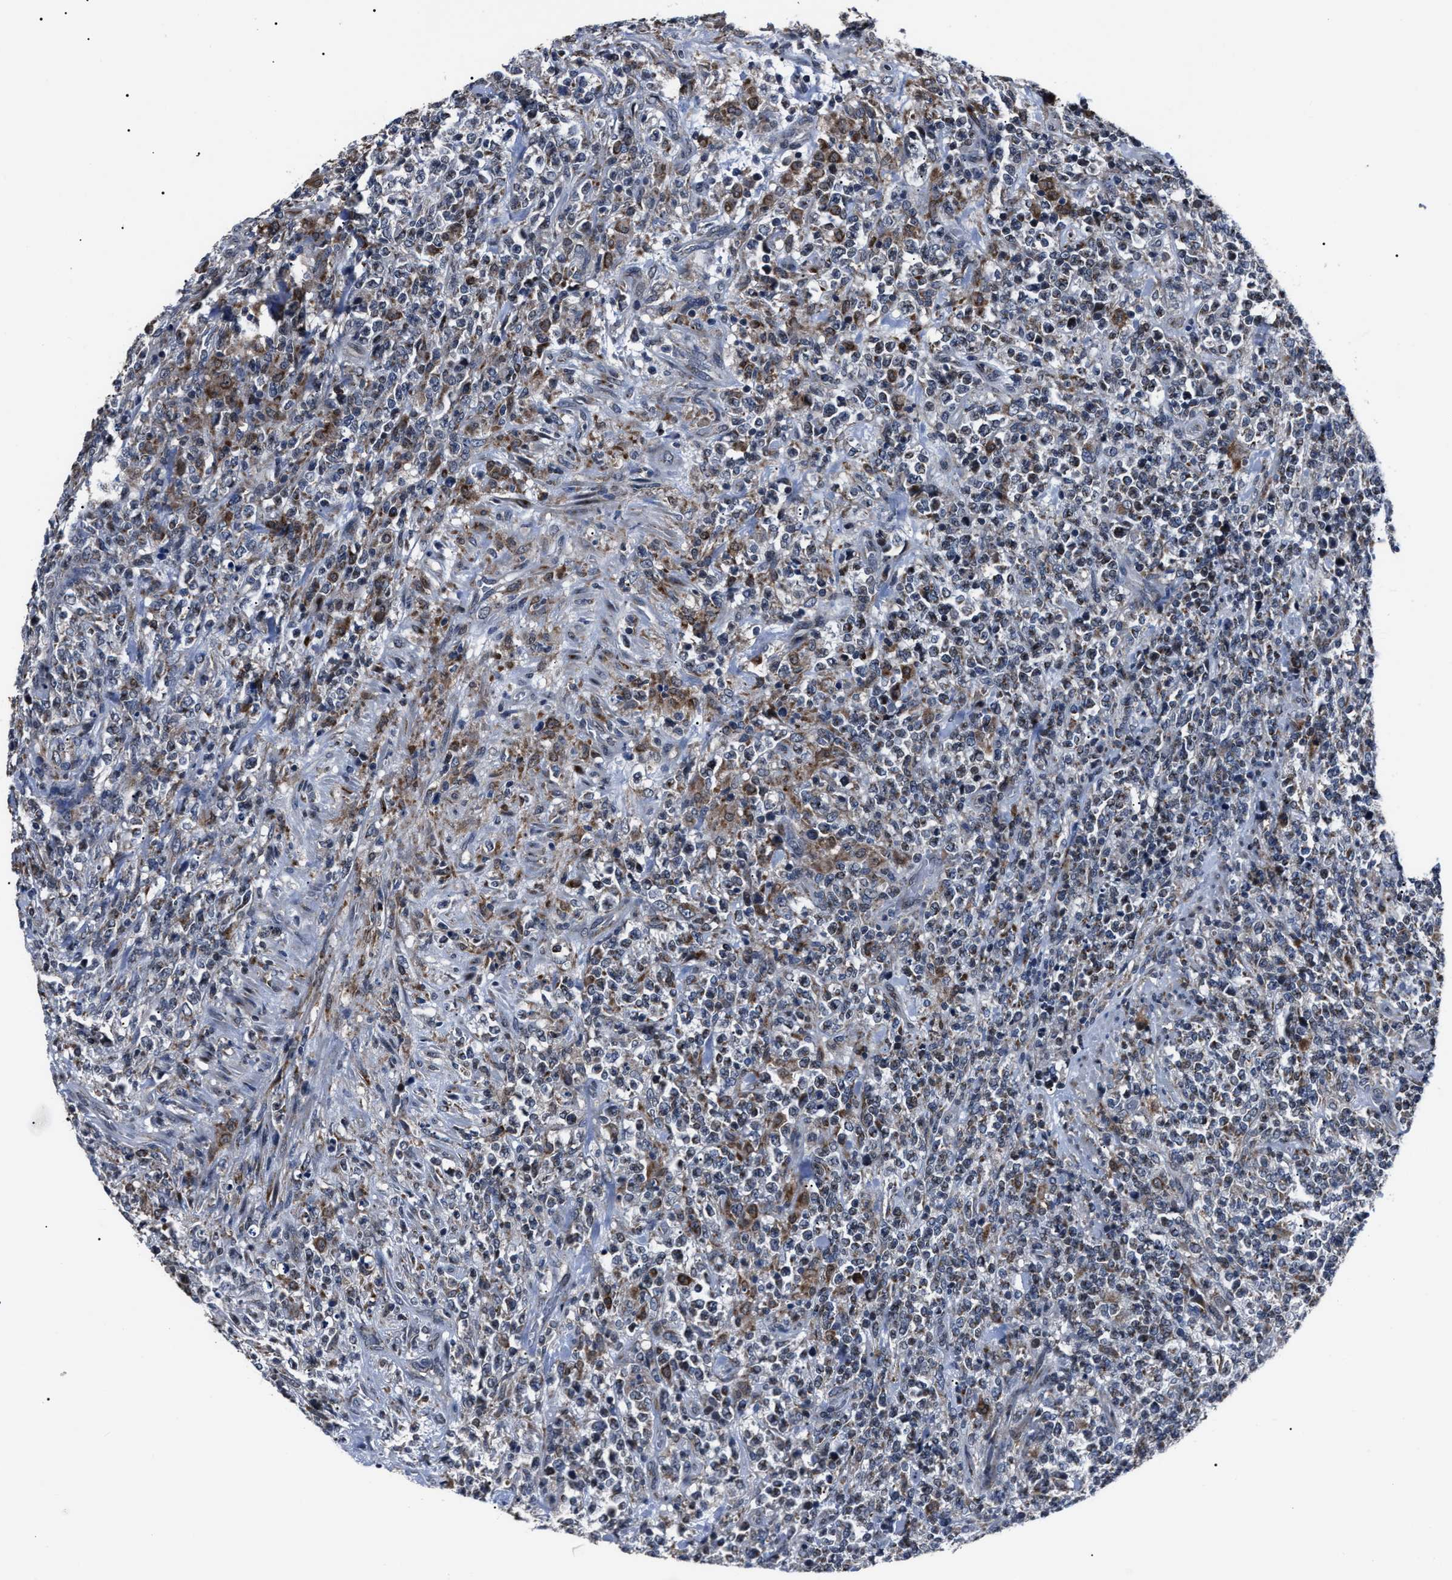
{"staining": {"intensity": "negative", "quantity": "none", "location": "none"}, "tissue": "lymphoma", "cell_type": "Tumor cells", "image_type": "cancer", "snomed": [{"axis": "morphology", "description": "Malignant lymphoma, non-Hodgkin's type, High grade"}, {"axis": "topography", "description": "Soft tissue"}], "caption": "DAB (3,3'-diaminobenzidine) immunohistochemical staining of lymphoma displays no significant expression in tumor cells.", "gene": "LRRC14", "patient": {"sex": "male", "age": 18}}